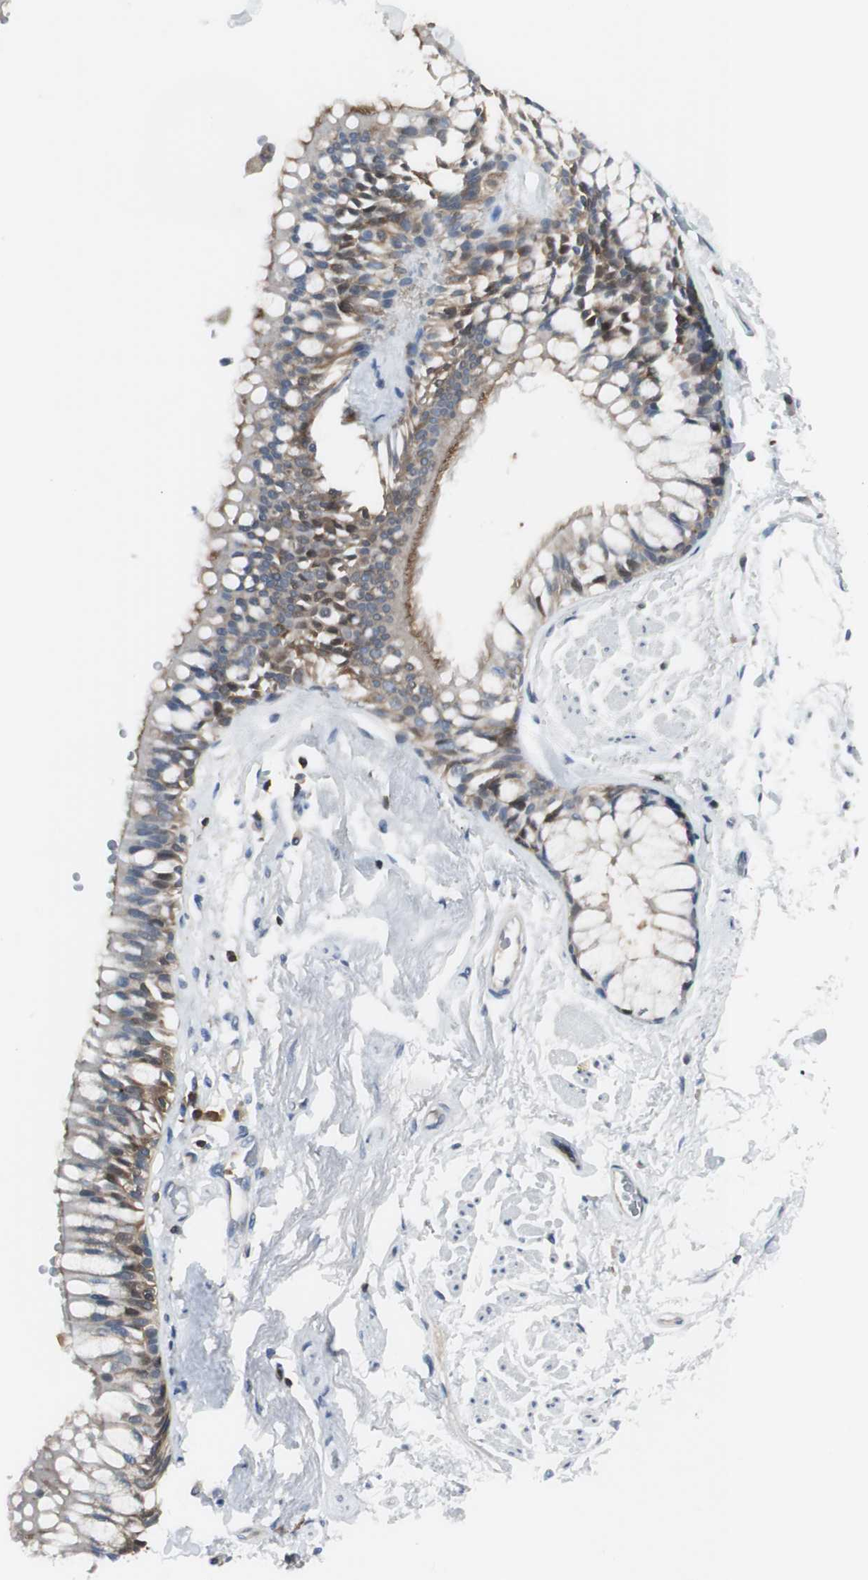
{"staining": {"intensity": "negative", "quantity": "none", "location": "none"}, "tissue": "adipose tissue", "cell_type": "Adipocytes", "image_type": "normal", "snomed": [{"axis": "morphology", "description": "Normal tissue, NOS"}, {"axis": "topography", "description": "Cartilage tissue"}, {"axis": "topography", "description": "Bronchus"}], "caption": "Histopathology image shows no significant protein expression in adipocytes of normal adipose tissue.", "gene": "SLC9A3R1", "patient": {"sex": "female", "age": 73}}